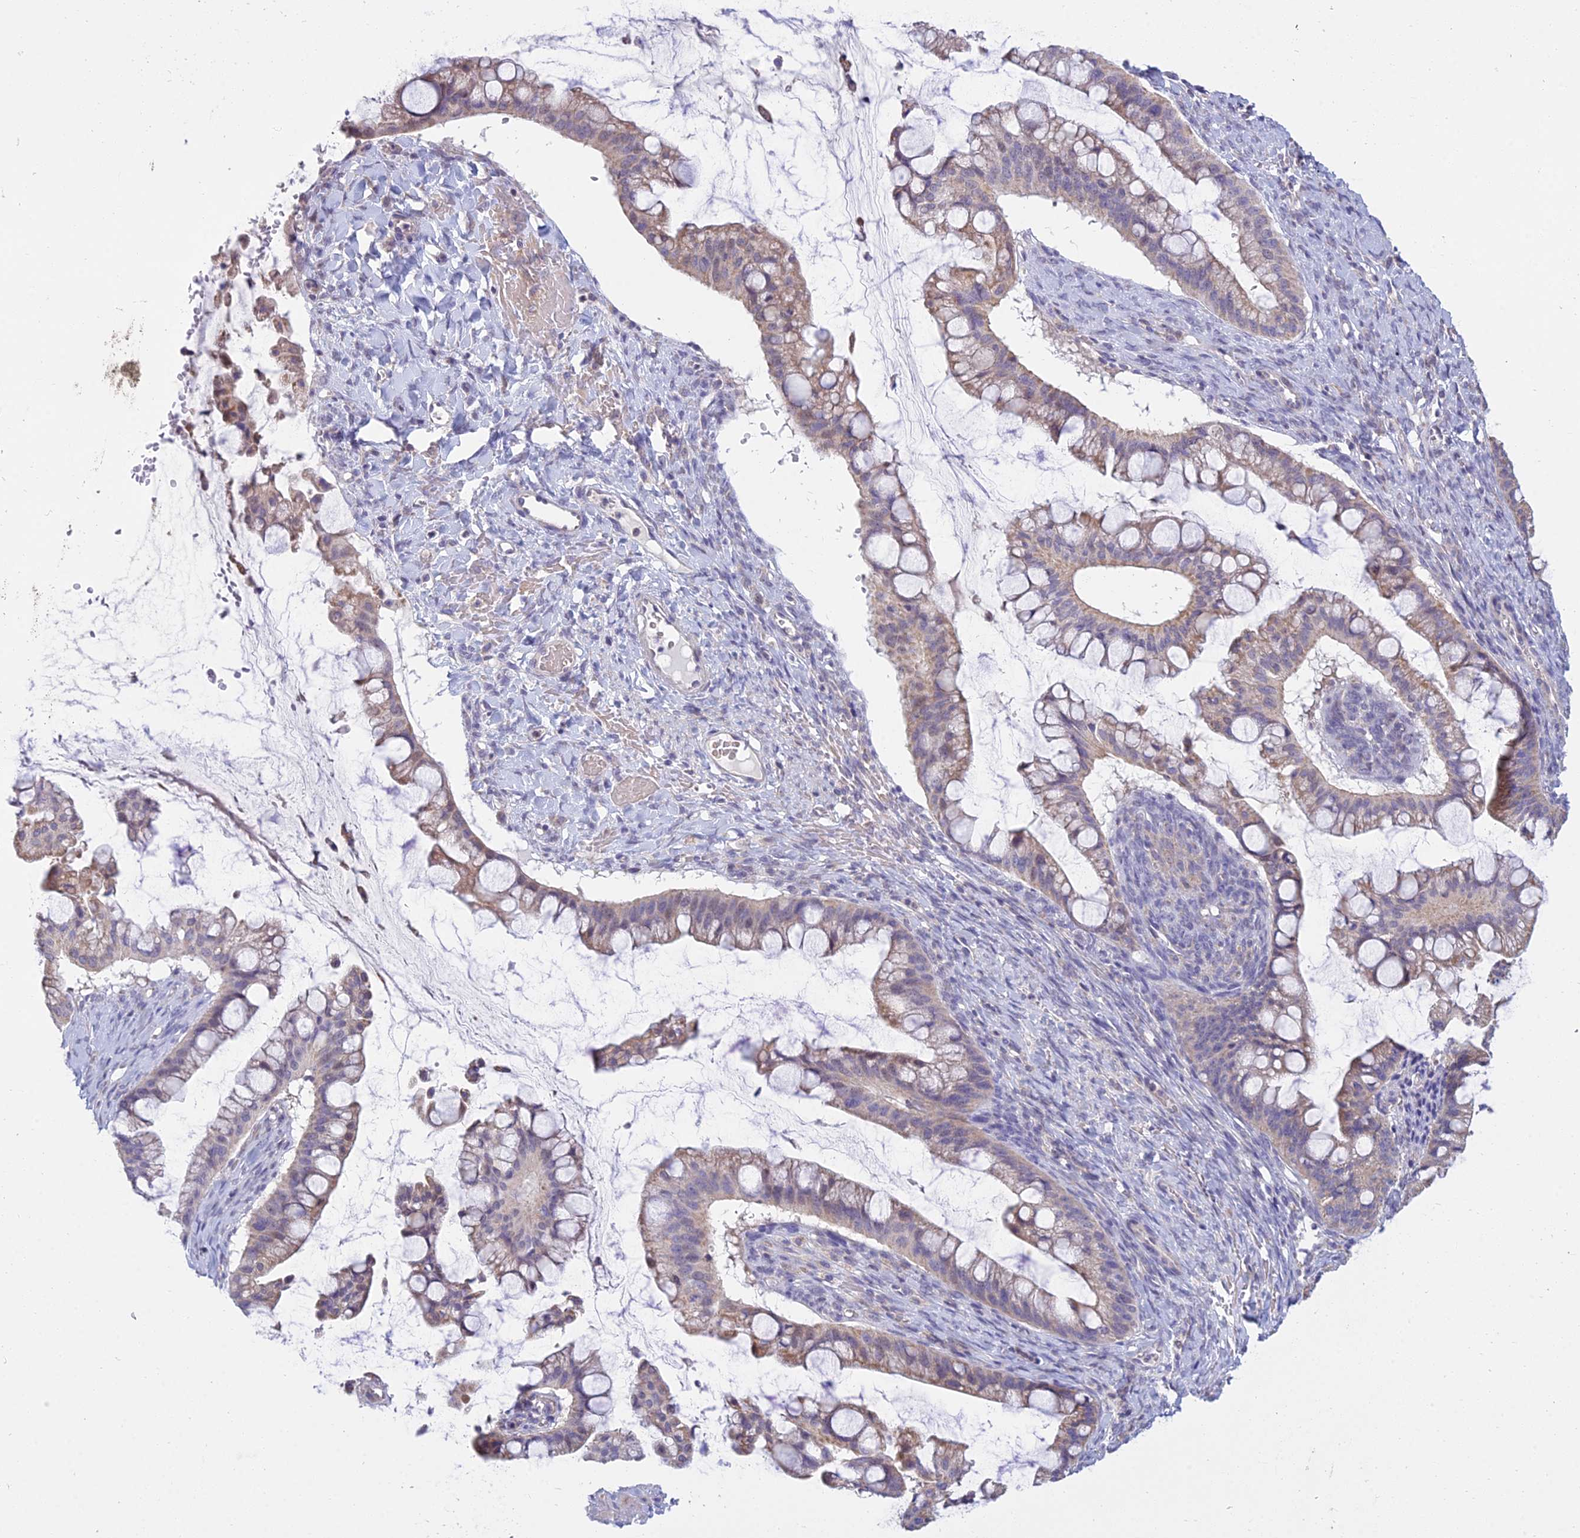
{"staining": {"intensity": "weak", "quantity": ">75%", "location": "cytoplasmic/membranous"}, "tissue": "ovarian cancer", "cell_type": "Tumor cells", "image_type": "cancer", "snomed": [{"axis": "morphology", "description": "Cystadenocarcinoma, mucinous, NOS"}, {"axis": "topography", "description": "Ovary"}], "caption": "This photomicrograph exhibits ovarian cancer (mucinous cystadenocarcinoma) stained with immunohistochemistry (IHC) to label a protein in brown. The cytoplasmic/membranous of tumor cells show weak positivity for the protein. Nuclei are counter-stained blue.", "gene": "CFAP206", "patient": {"sex": "female", "age": 73}}